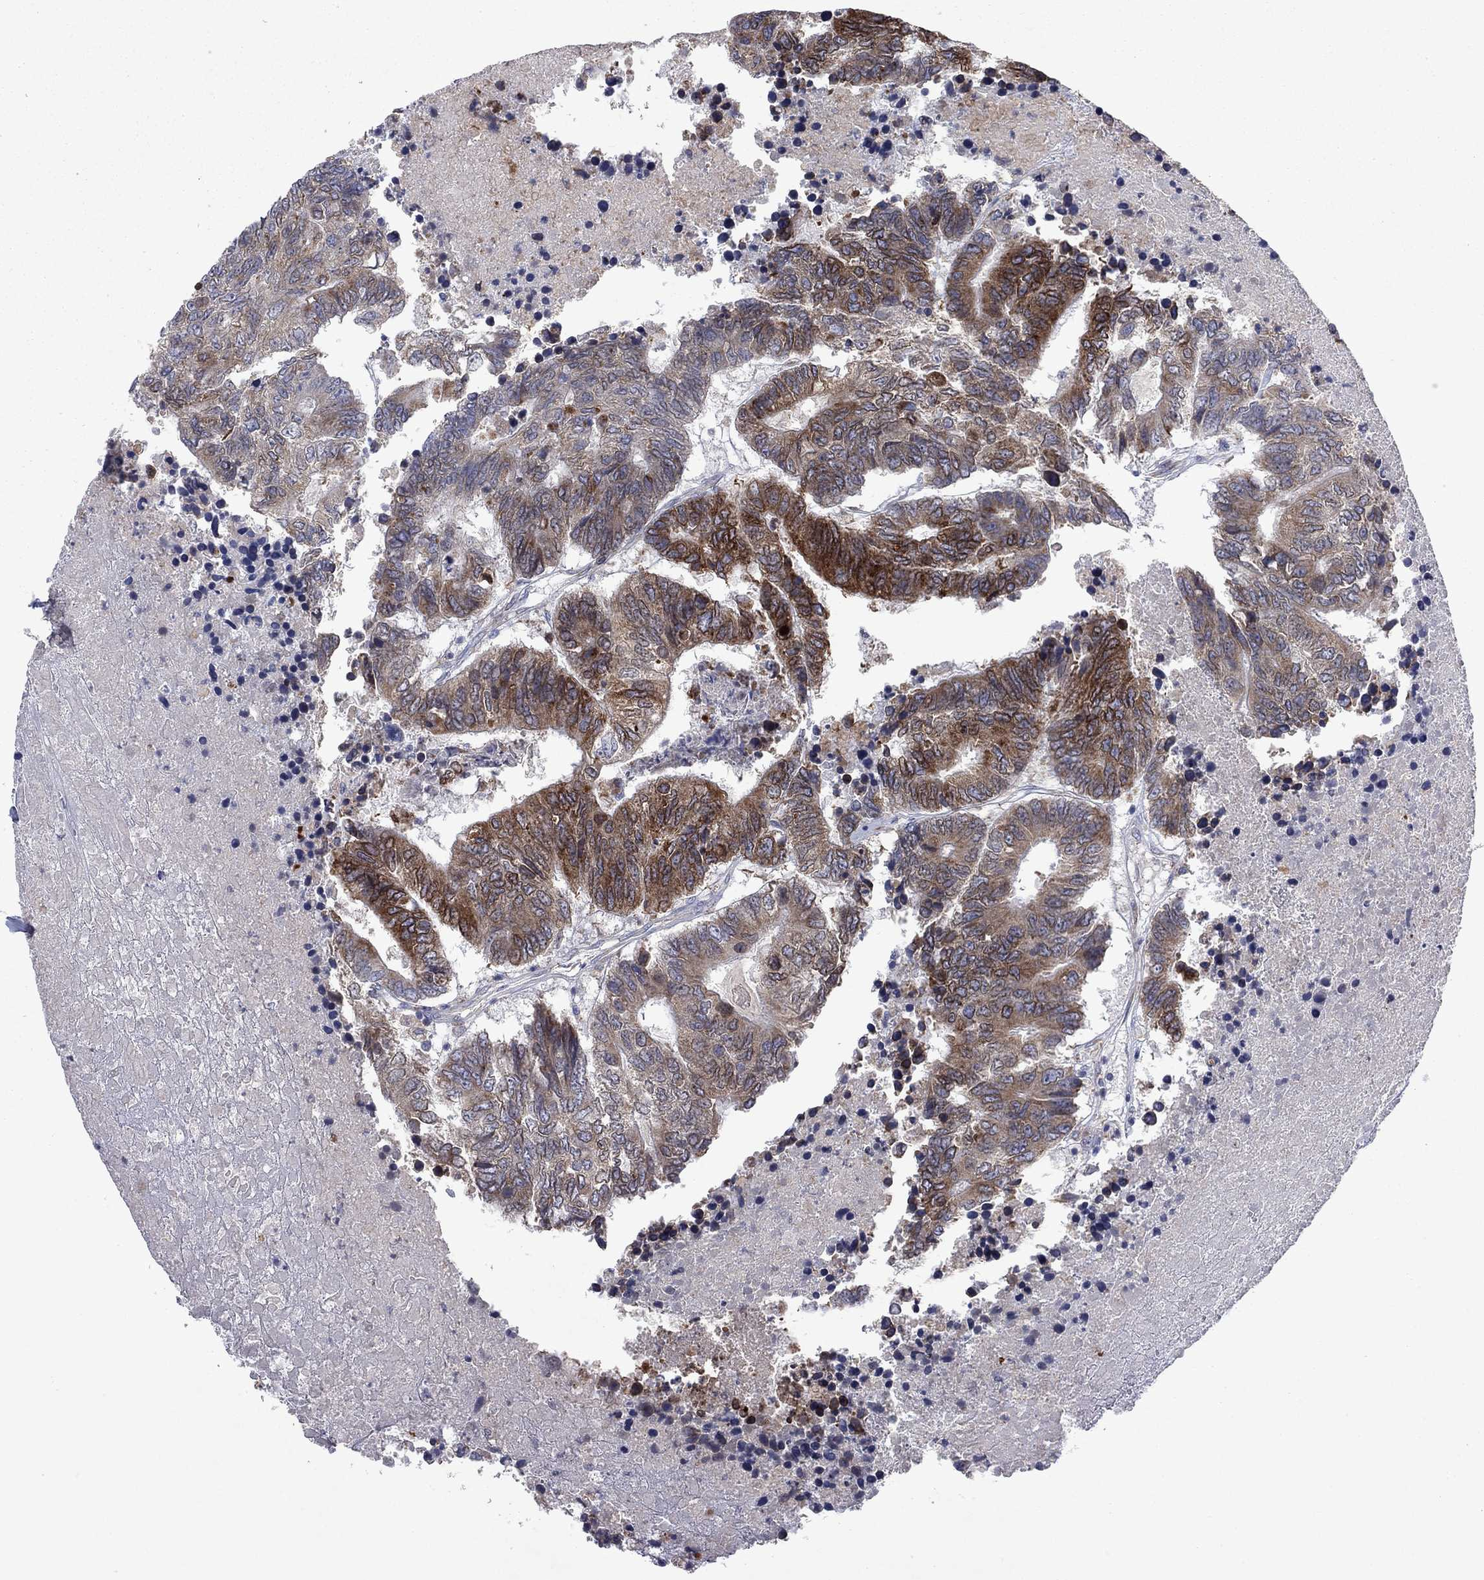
{"staining": {"intensity": "strong", "quantity": "<25%", "location": "cytoplasmic/membranous"}, "tissue": "colorectal cancer", "cell_type": "Tumor cells", "image_type": "cancer", "snomed": [{"axis": "morphology", "description": "Adenocarcinoma, NOS"}, {"axis": "topography", "description": "Colon"}], "caption": "An immunohistochemistry (IHC) photomicrograph of neoplastic tissue is shown. Protein staining in brown shows strong cytoplasmic/membranous positivity in colorectal adenocarcinoma within tumor cells. (Brightfield microscopy of DAB IHC at high magnification).", "gene": "TMEM97", "patient": {"sex": "female", "age": 48}}